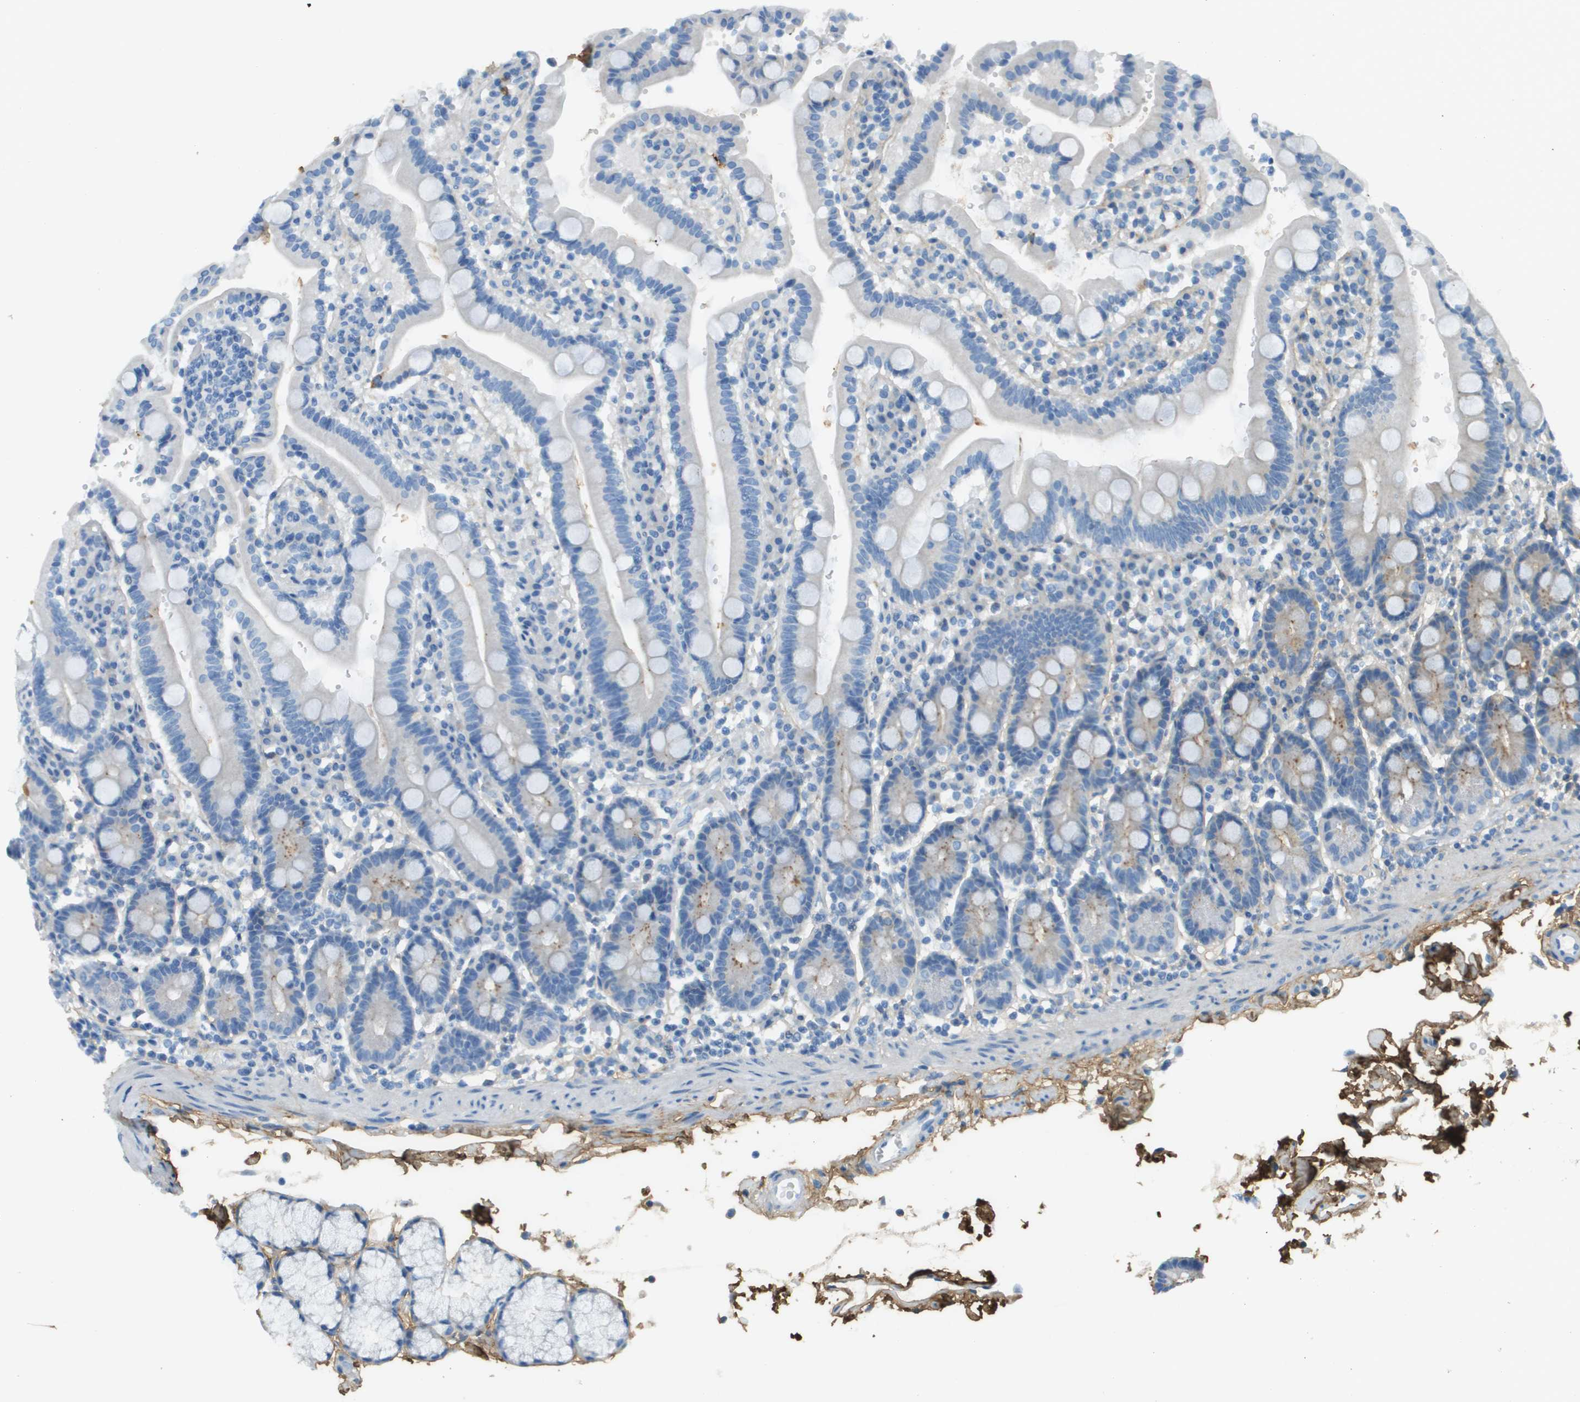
{"staining": {"intensity": "weak", "quantity": "<25%", "location": "cytoplasmic/membranous"}, "tissue": "duodenum", "cell_type": "Glandular cells", "image_type": "normal", "snomed": [{"axis": "morphology", "description": "Normal tissue, NOS"}, {"axis": "topography", "description": "Small intestine, NOS"}], "caption": "The photomicrograph reveals no staining of glandular cells in normal duodenum. (Immunohistochemistry (ihc), brightfield microscopy, high magnification).", "gene": "DCN", "patient": {"sex": "female", "age": 71}}